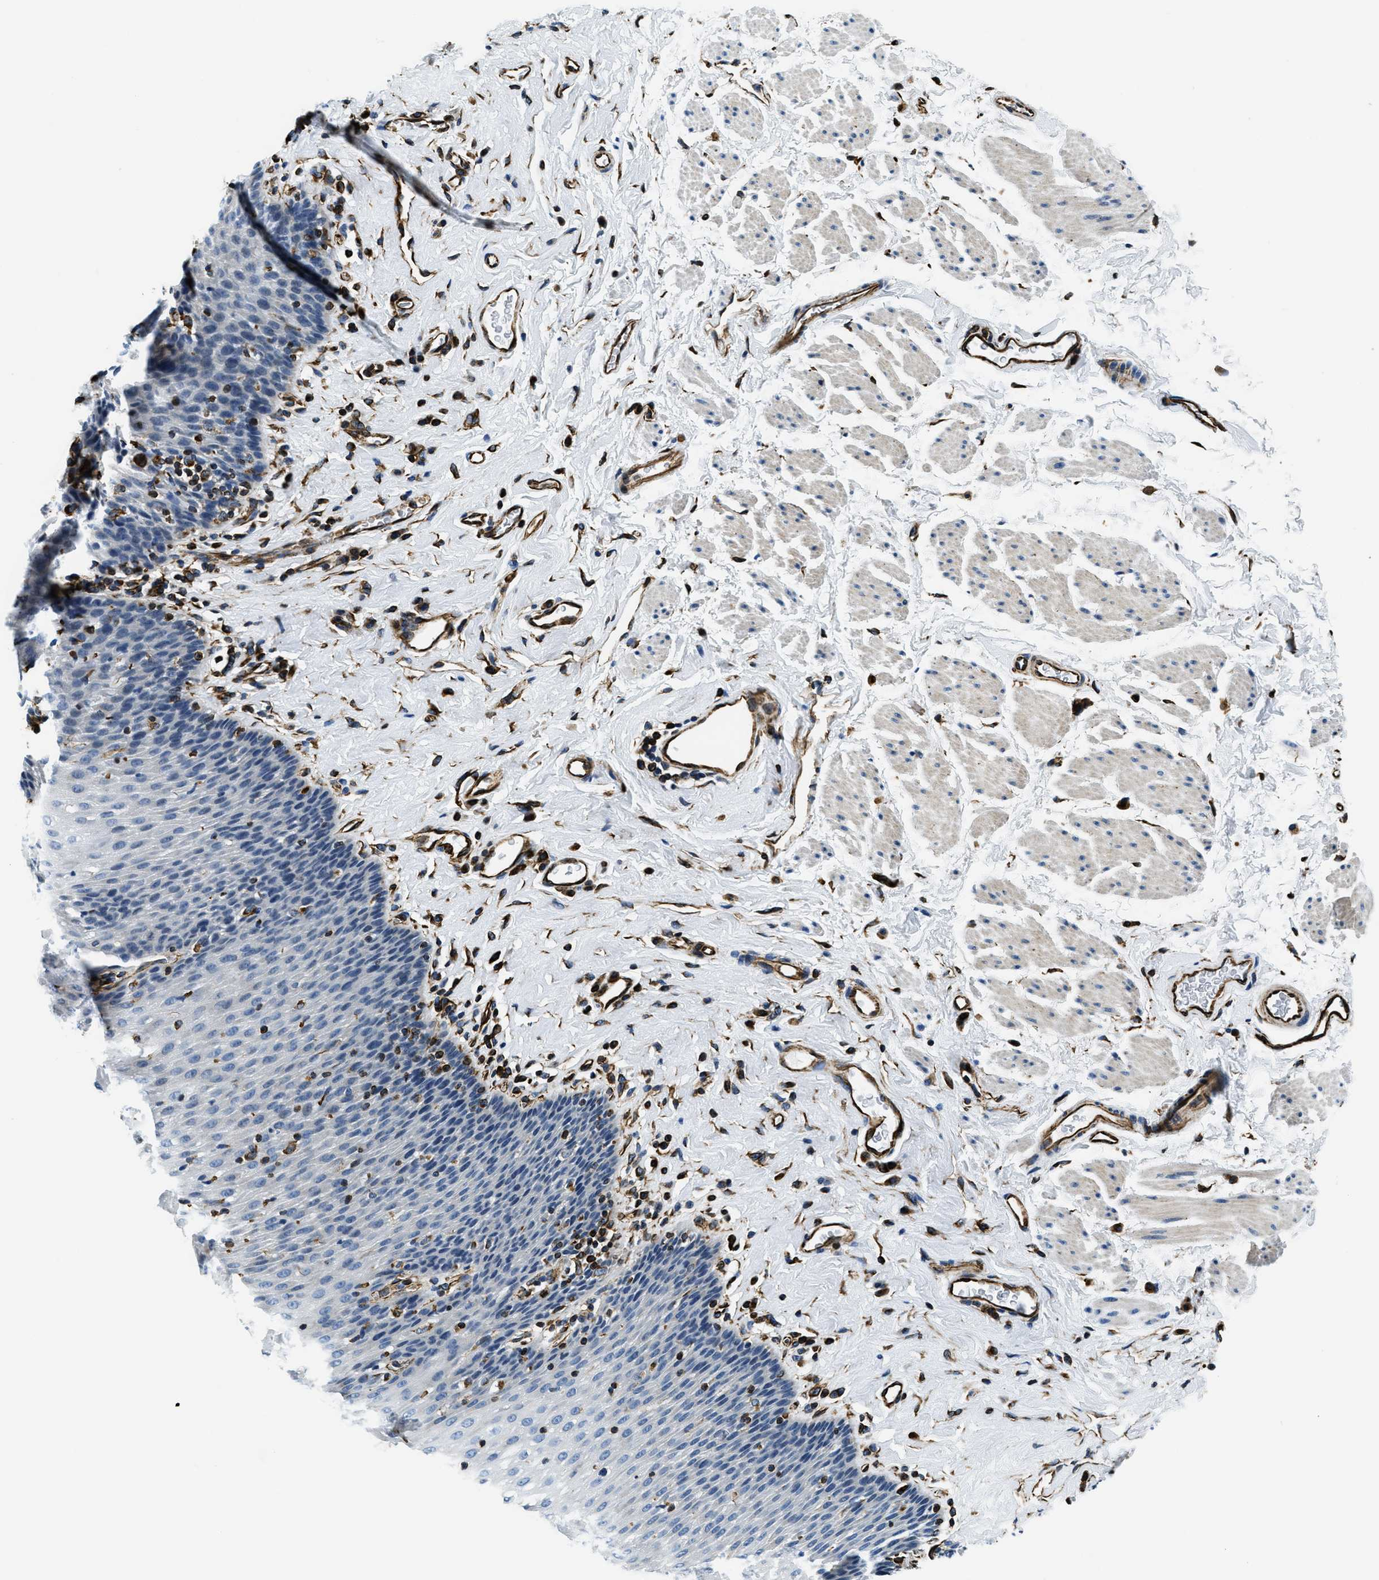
{"staining": {"intensity": "negative", "quantity": "none", "location": "none"}, "tissue": "esophagus", "cell_type": "Squamous epithelial cells", "image_type": "normal", "snomed": [{"axis": "morphology", "description": "Normal tissue, NOS"}, {"axis": "topography", "description": "Esophagus"}], "caption": "Image shows no significant protein expression in squamous epithelial cells of unremarkable esophagus. The staining was performed using DAB (3,3'-diaminobenzidine) to visualize the protein expression in brown, while the nuclei were stained in blue with hematoxylin (Magnification: 20x).", "gene": "GNS", "patient": {"sex": "female", "age": 61}}